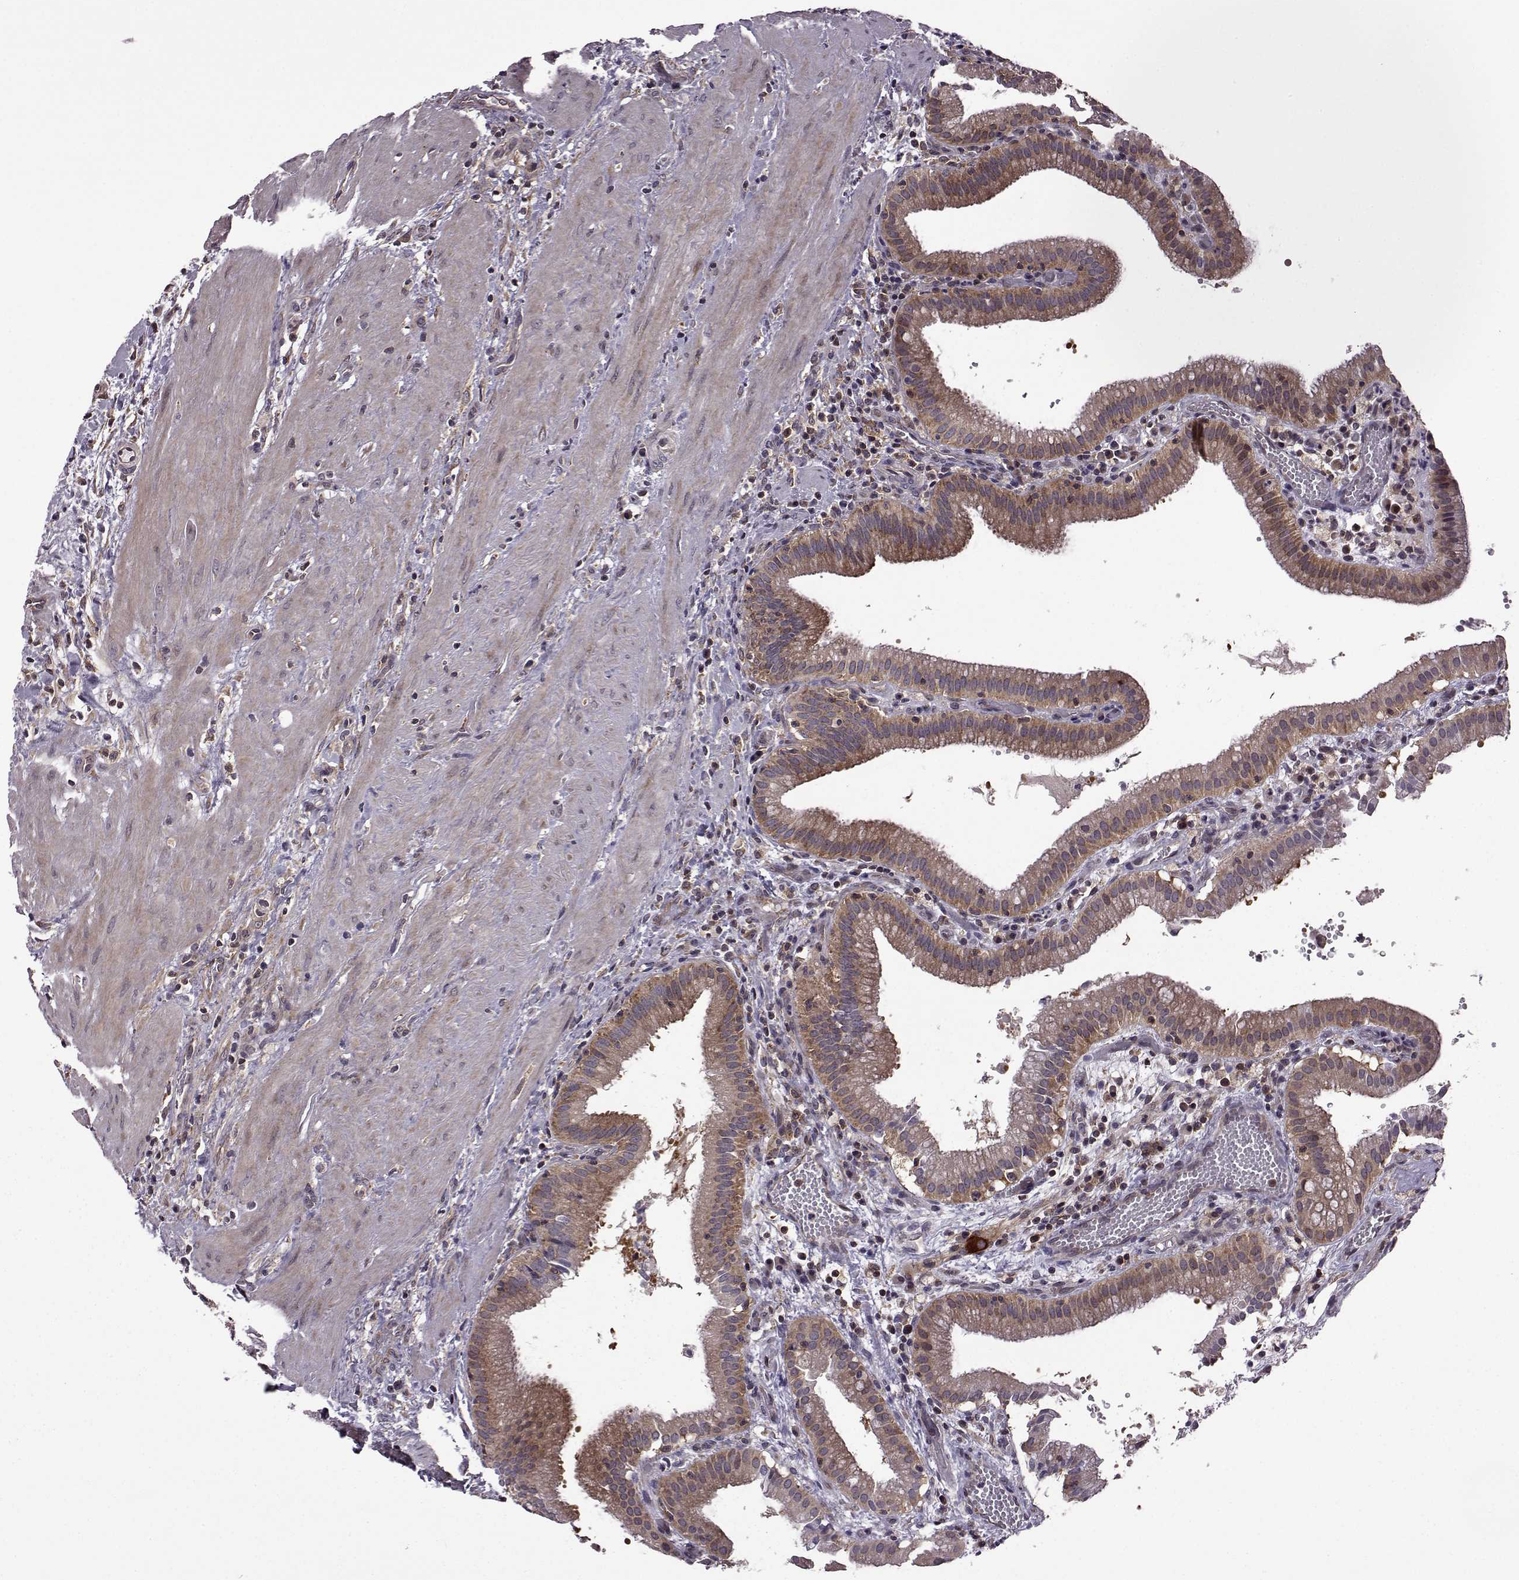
{"staining": {"intensity": "moderate", "quantity": ">75%", "location": "cytoplasmic/membranous"}, "tissue": "gallbladder", "cell_type": "Glandular cells", "image_type": "normal", "snomed": [{"axis": "morphology", "description": "Normal tissue, NOS"}, {"axis": "topography", "description": "Gallbladder"}], "caption": "Immunohistochemical staining of unremarkable human gallbladder exhibits moderate cytoplasmic/membranous protein expression in approximately >75% of glandular cells.", "gene": "URI1", "patient": {"sex": "male", "age": 42}}